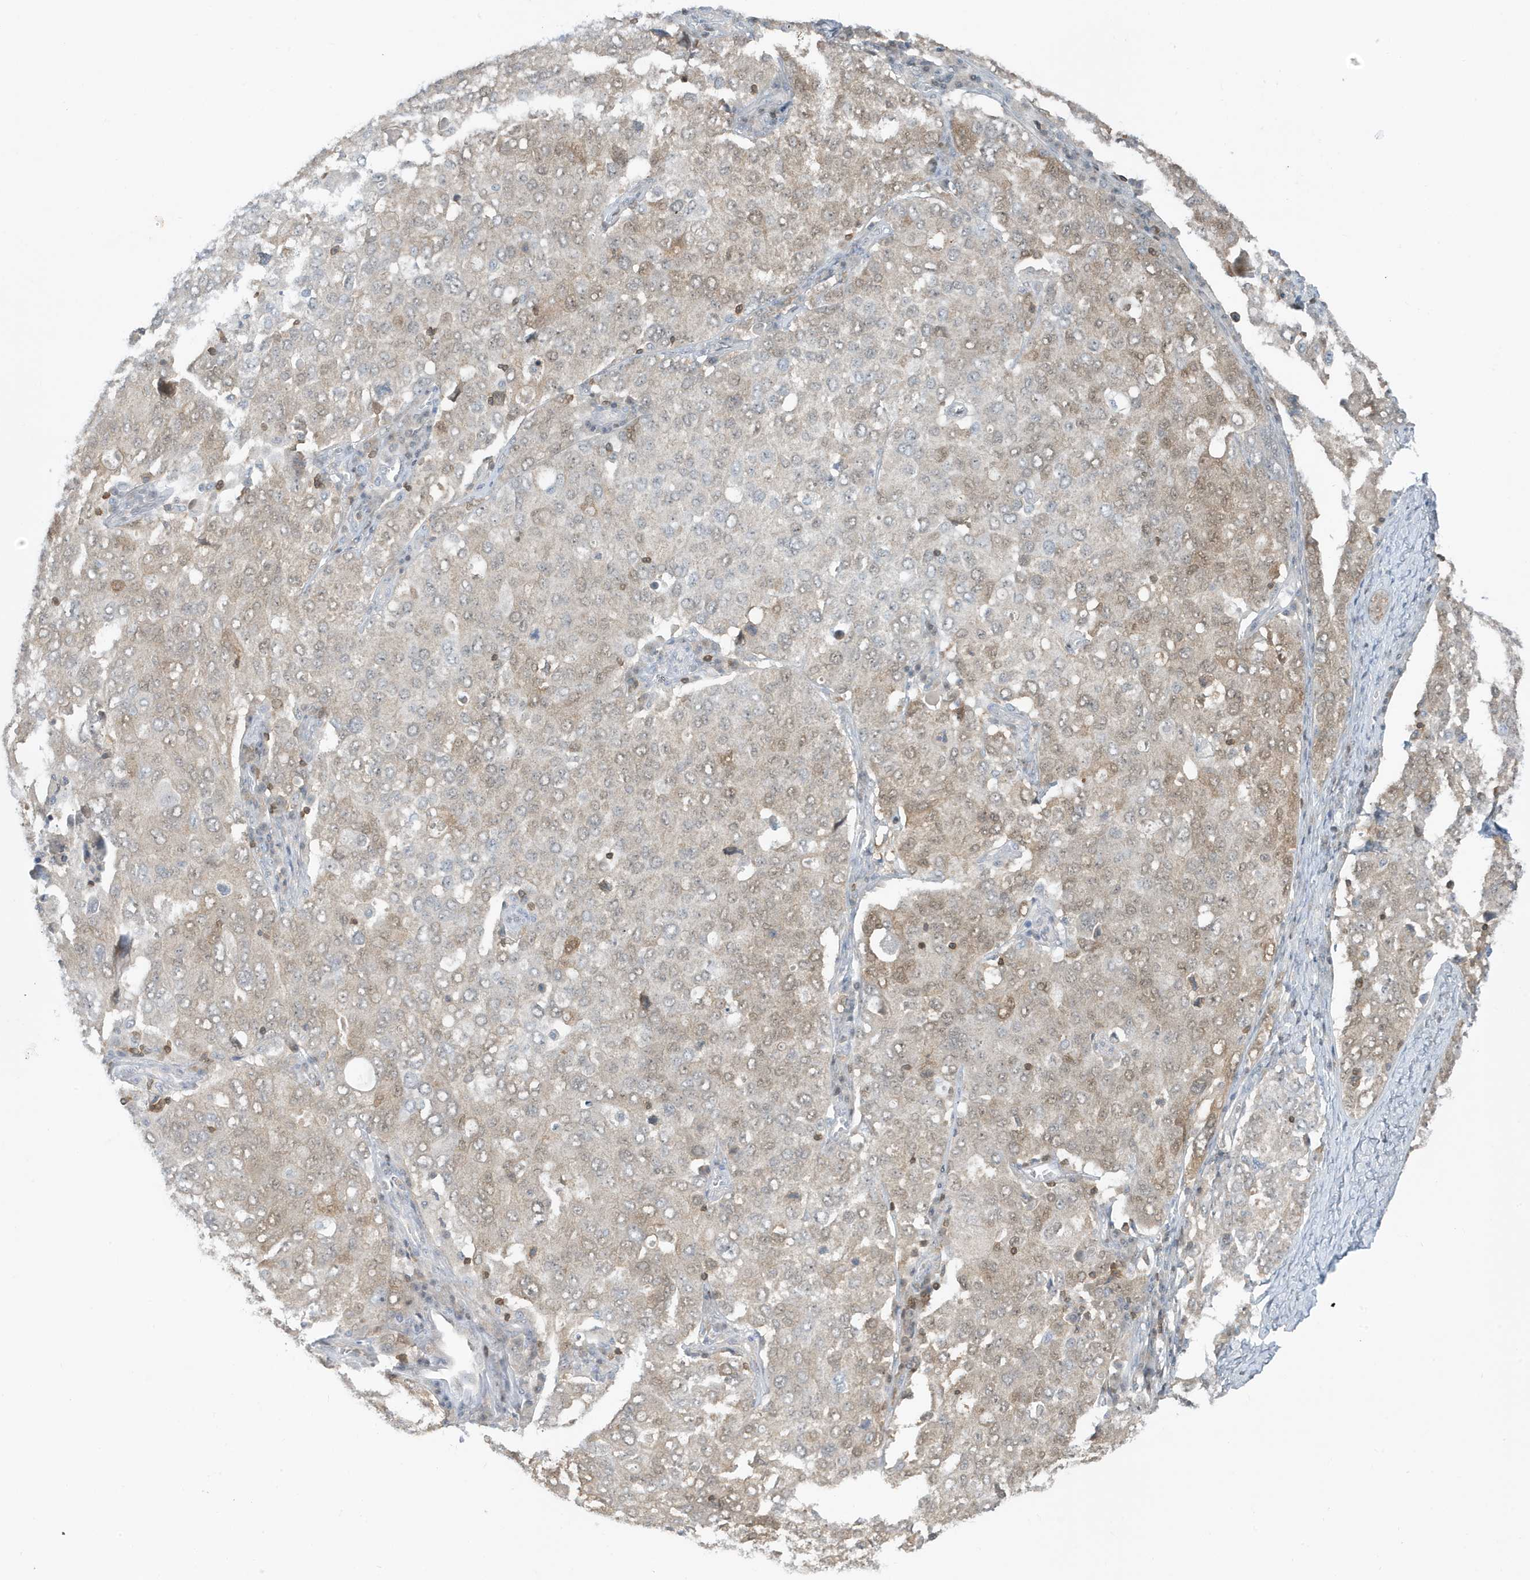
{"staining": {"intensity": "moderate", "quantity": "<25%", "location": "cytoplasmic/membranous"}, "tissue": "ovarian cancer", "cell_type": "Tumor cells", "image_type": "cancer", "snomed": [{"axis": "morphology", "description": "Carcinoma, endometroid"}, {"axis": "topography", "description": "Ovary"}], "caption": "Protein staining of ovarian cancer tissue shows moderate cytoplasmic/membranous staining in about <25% of tumor cells.", "gene": "OGA", "patient": {"sex": "female", "age": 62}}